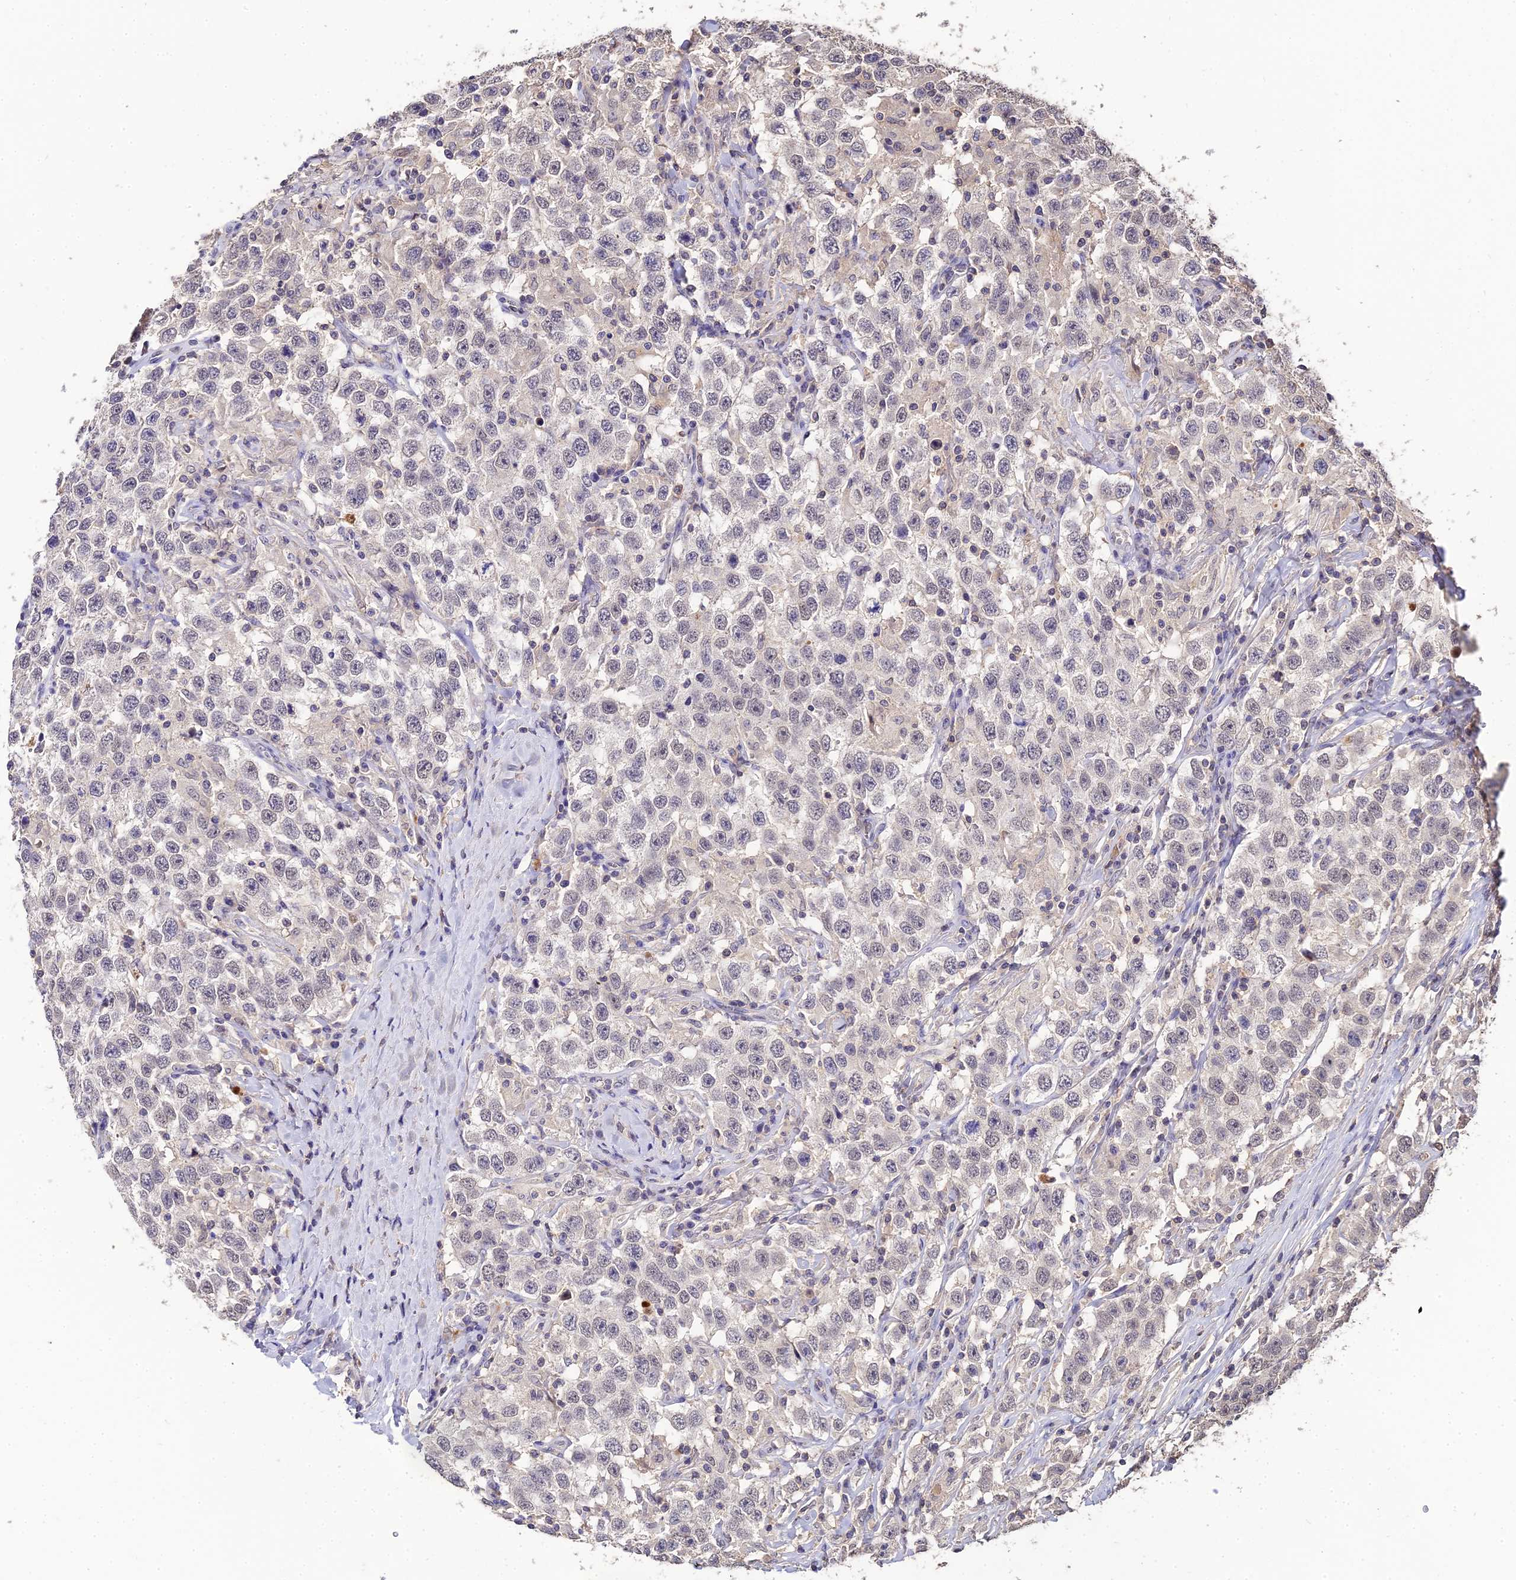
{"staining": {"intensity": "weak", "quantity": "25%-75%", "location": "nuclear"}, "tissue": "testis cancer", "cell_type": "Tumor cells", "image_type": "cancer", "snomed": [{"axis": "morphology", "description": "Seminoma, NOS"}, {"axis": "topography", "description": "Testis"}], "caption": "A micrograph showing weak nuclear expression in about 25%-75% of tumor cells in testis seminoma, as visualized by brown immunohistochemical staining.", "gene": "LSM5", "patient": {"sex": "male", "age": 41}}